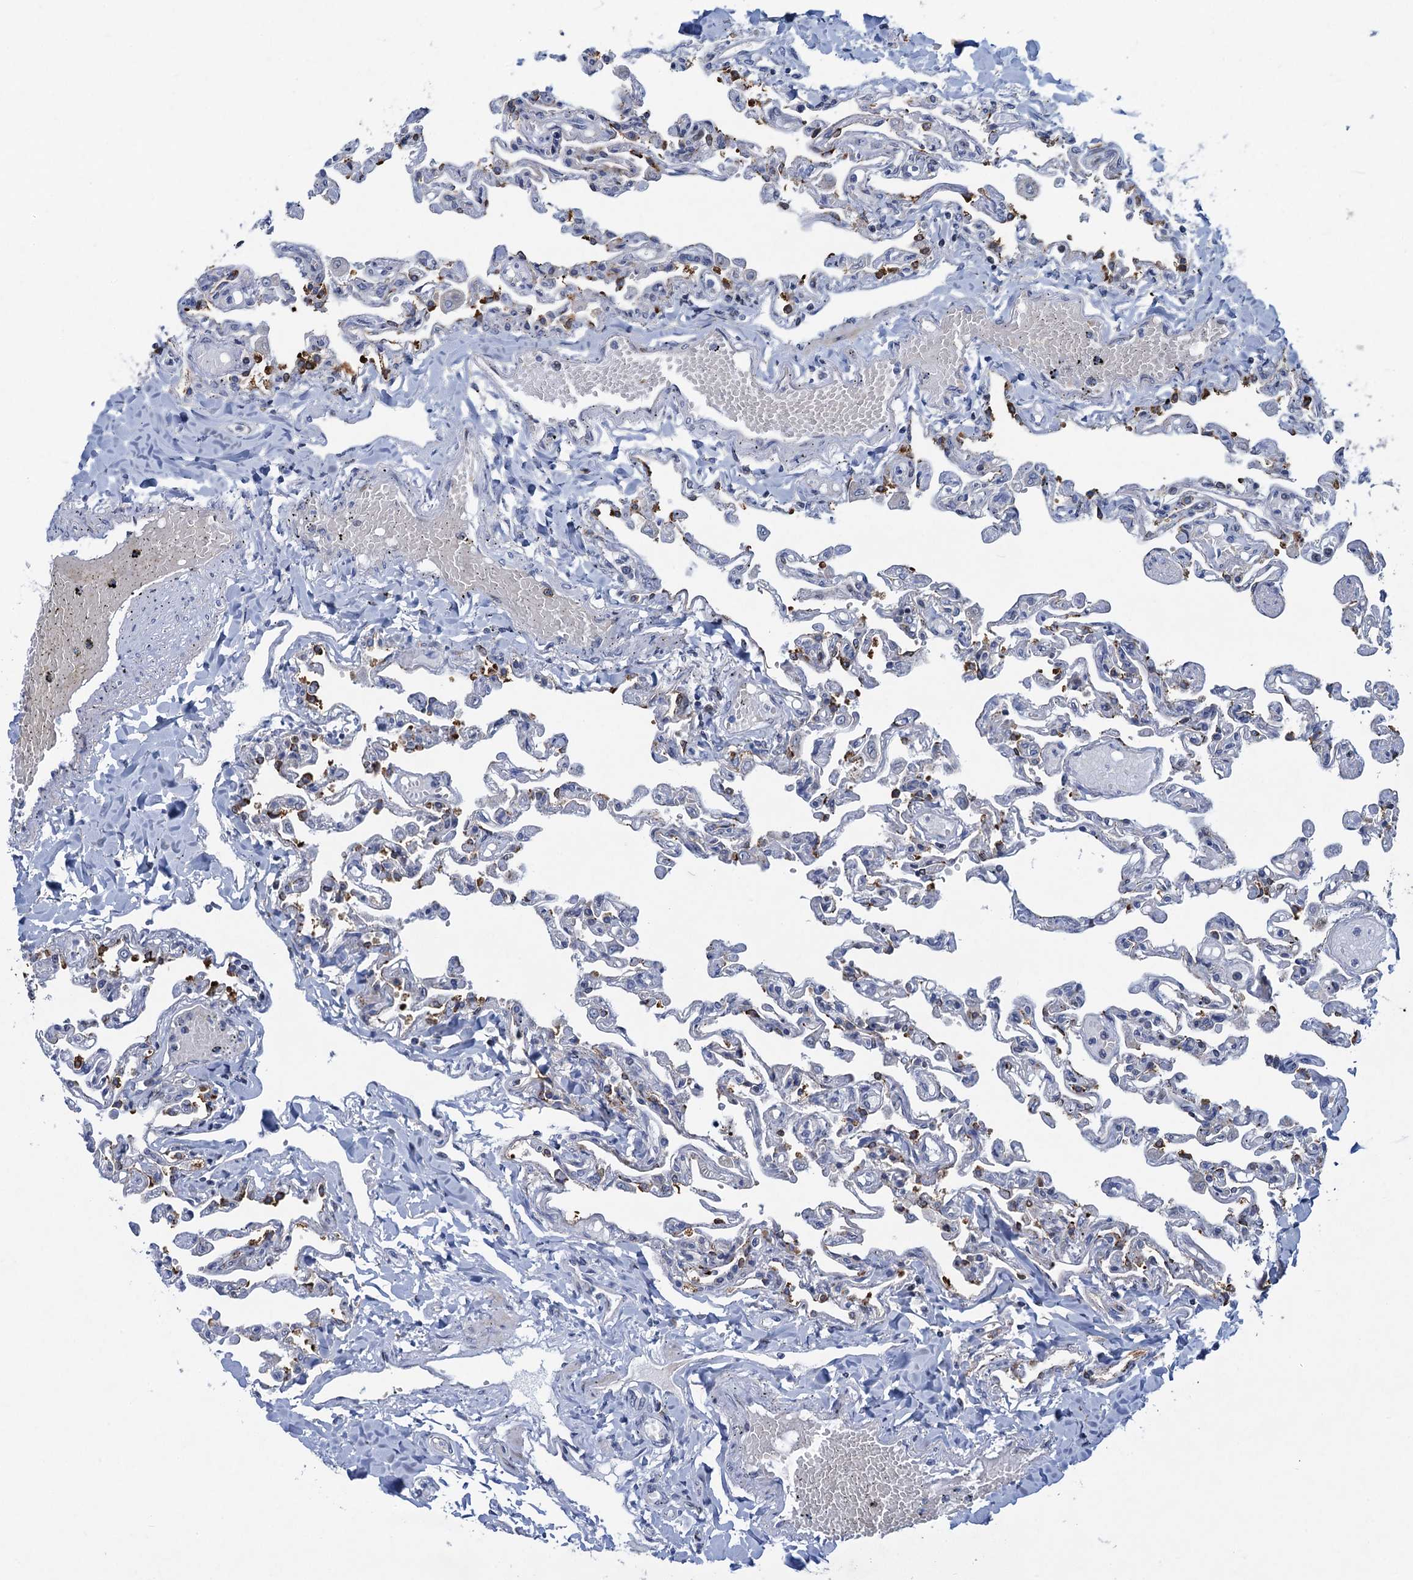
{"staining": {"intensity": "moderate", "quantity": "<25%", "location": "cytoplasmic/membranous"}, "tissue": "lung", "cell_type": "Alveolar cells", "image_type": "normal", "snomed": [{"axis": "morphology", "description": "Normal tissue, NOS"}, {"axis": "topography", "description": "Lung"}], "caption": "IHC of benign lung reveals low levels of moderate cytoplasmic/membranous staining in about <25% of alveolar cells.", "gene": "QPCTL", "patient": {"sex": "male", "age": 21}}